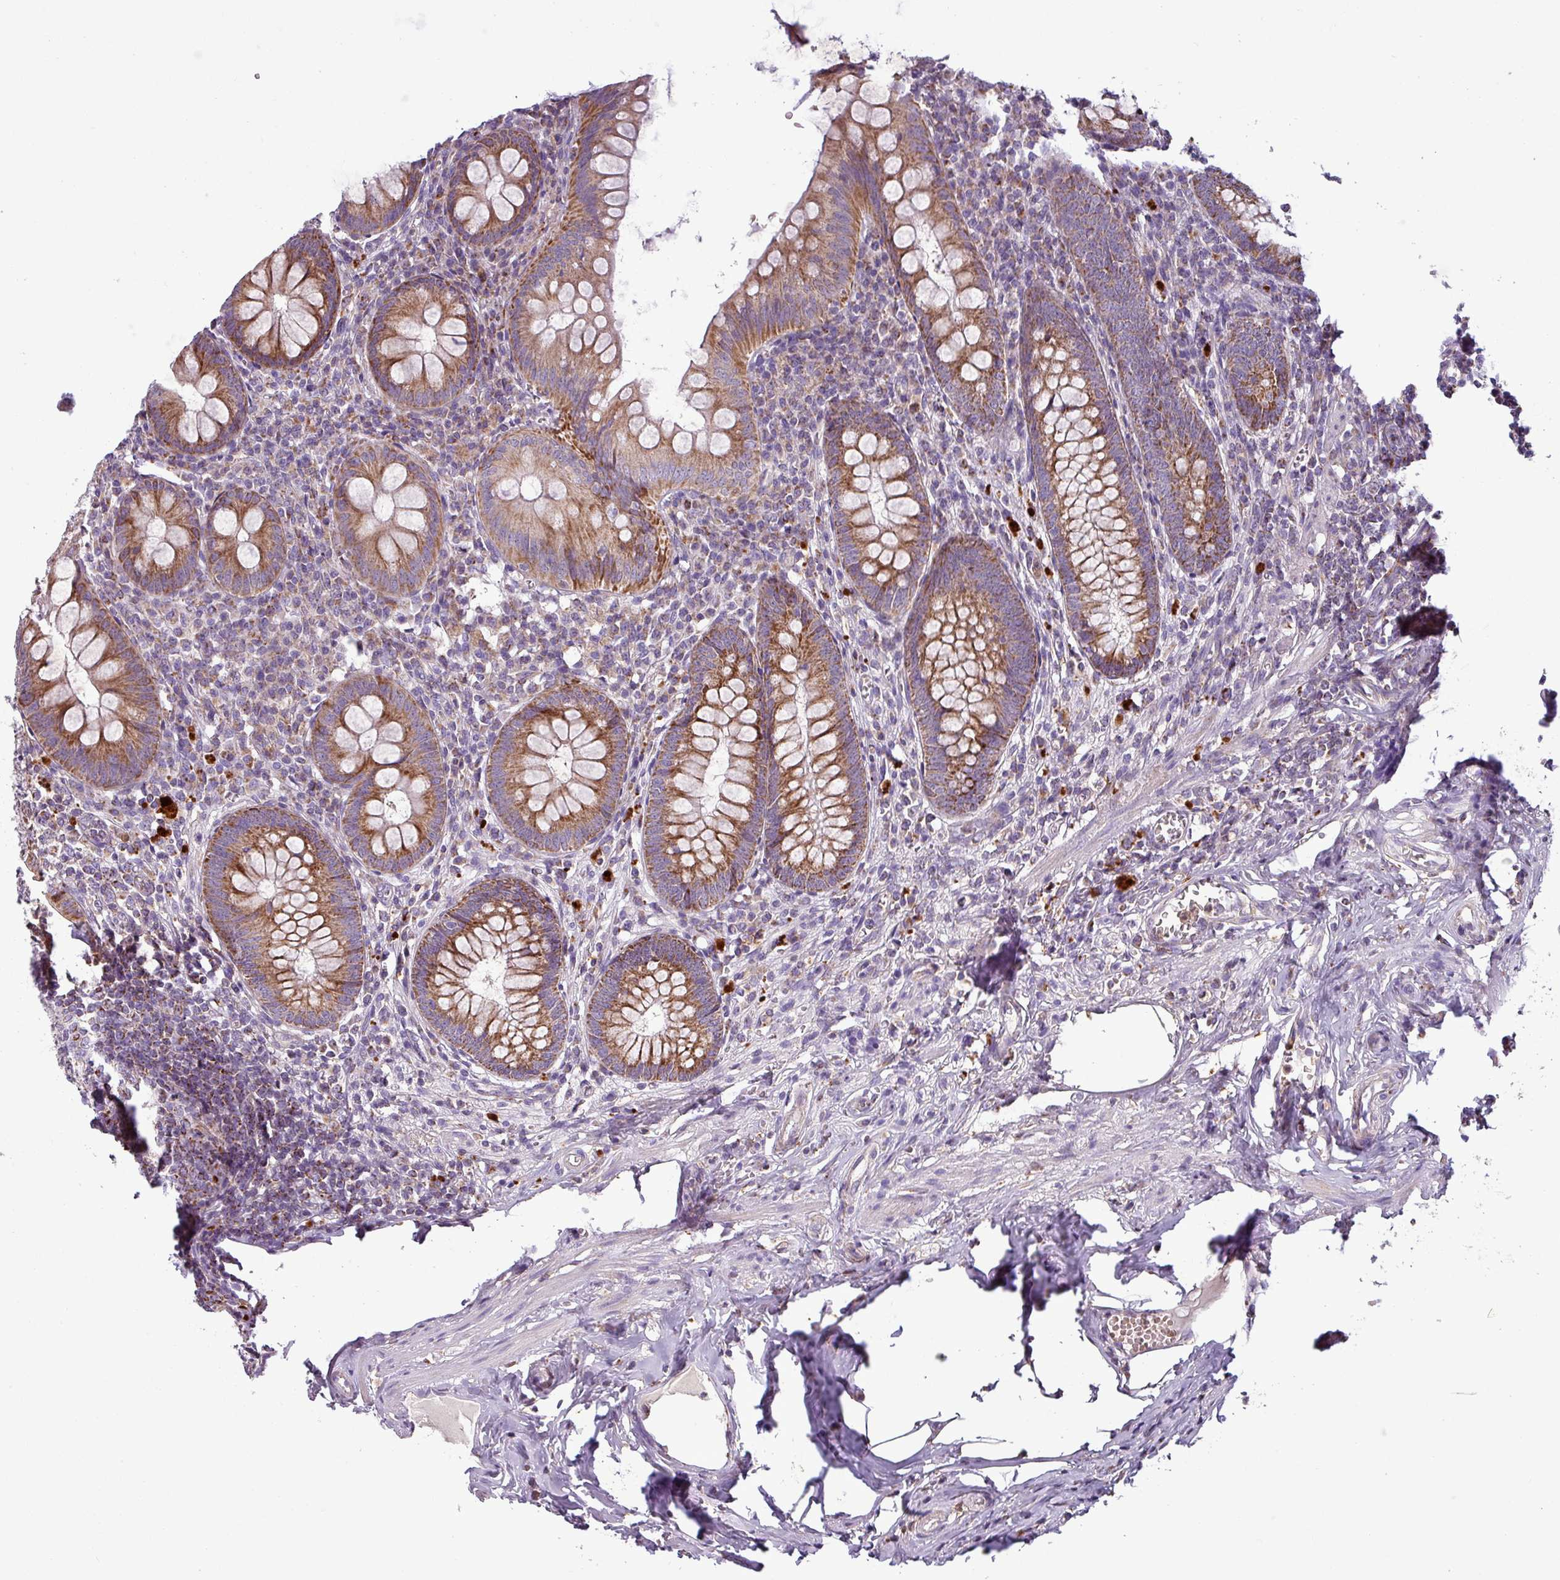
{"staining": {"intensity": "moderate", "quantity": ">75%", "location": "cytoplasmic/membranous"}, "tissue": "appendix", "cell_type": "Glandular cells", "image_type": "normal", "snomed": [{"axis": "morphology", "description": "Normal tissue, NOS"}, {"axis": "topography", "description": "Appendix"}], "caption": "DAB (3,3'-diaminobenzidine) immunohistochemical staining of benign appendix shows moderate cytoplasmic/membranous protein positivity in approximately >75% of glandular cells. Nuclei are stained in blue.", "gene": "PNMA6A", "patient": {"sex": "male", "age": 56}}